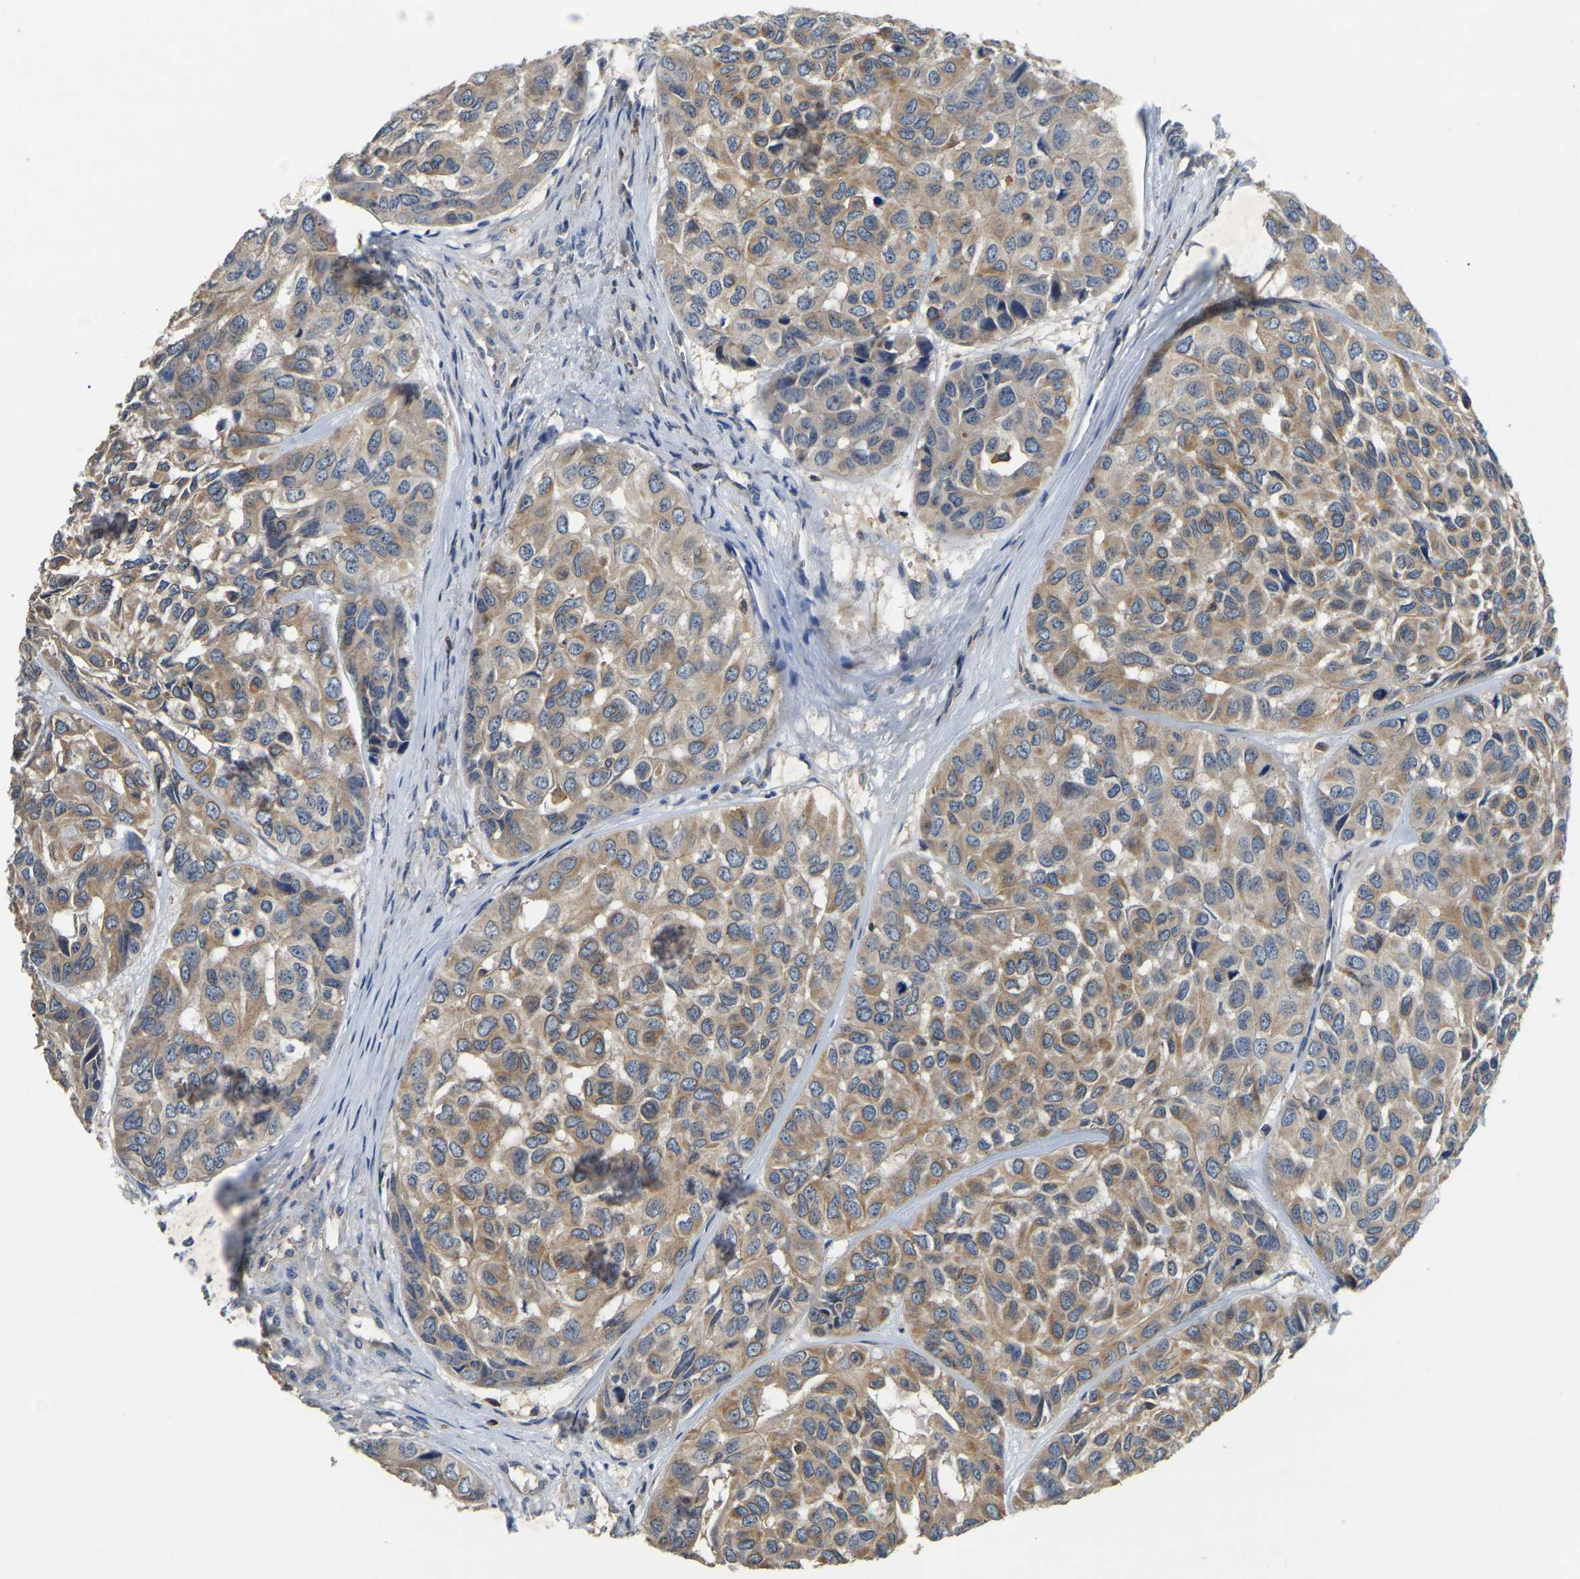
{"staining": {"intensity": "moderate", "quantity": ">75%", "location": "cytoplasmic/membranous"}, "tissue": "head and neck cancer", "cell_type": "Tumor cells", "image_type": "cancer", "snomed": [{"axis": "morphology", "description": "Adenocarcinoma, NOS"}, {"axis": "topography", "description": "Salivary gland, NOS"}, {"axis": "topography", "description": "Head-Neck"}], "caption": "A histopathology image showing moderate cytoplasmic/membranous expression in about >75% of tumor cells in head and neck adenocarcinoma, as visualized by brown immunohistochemical staining.", "gene": "SMPD2", "patient": {"sex": "female", "age": 76}}